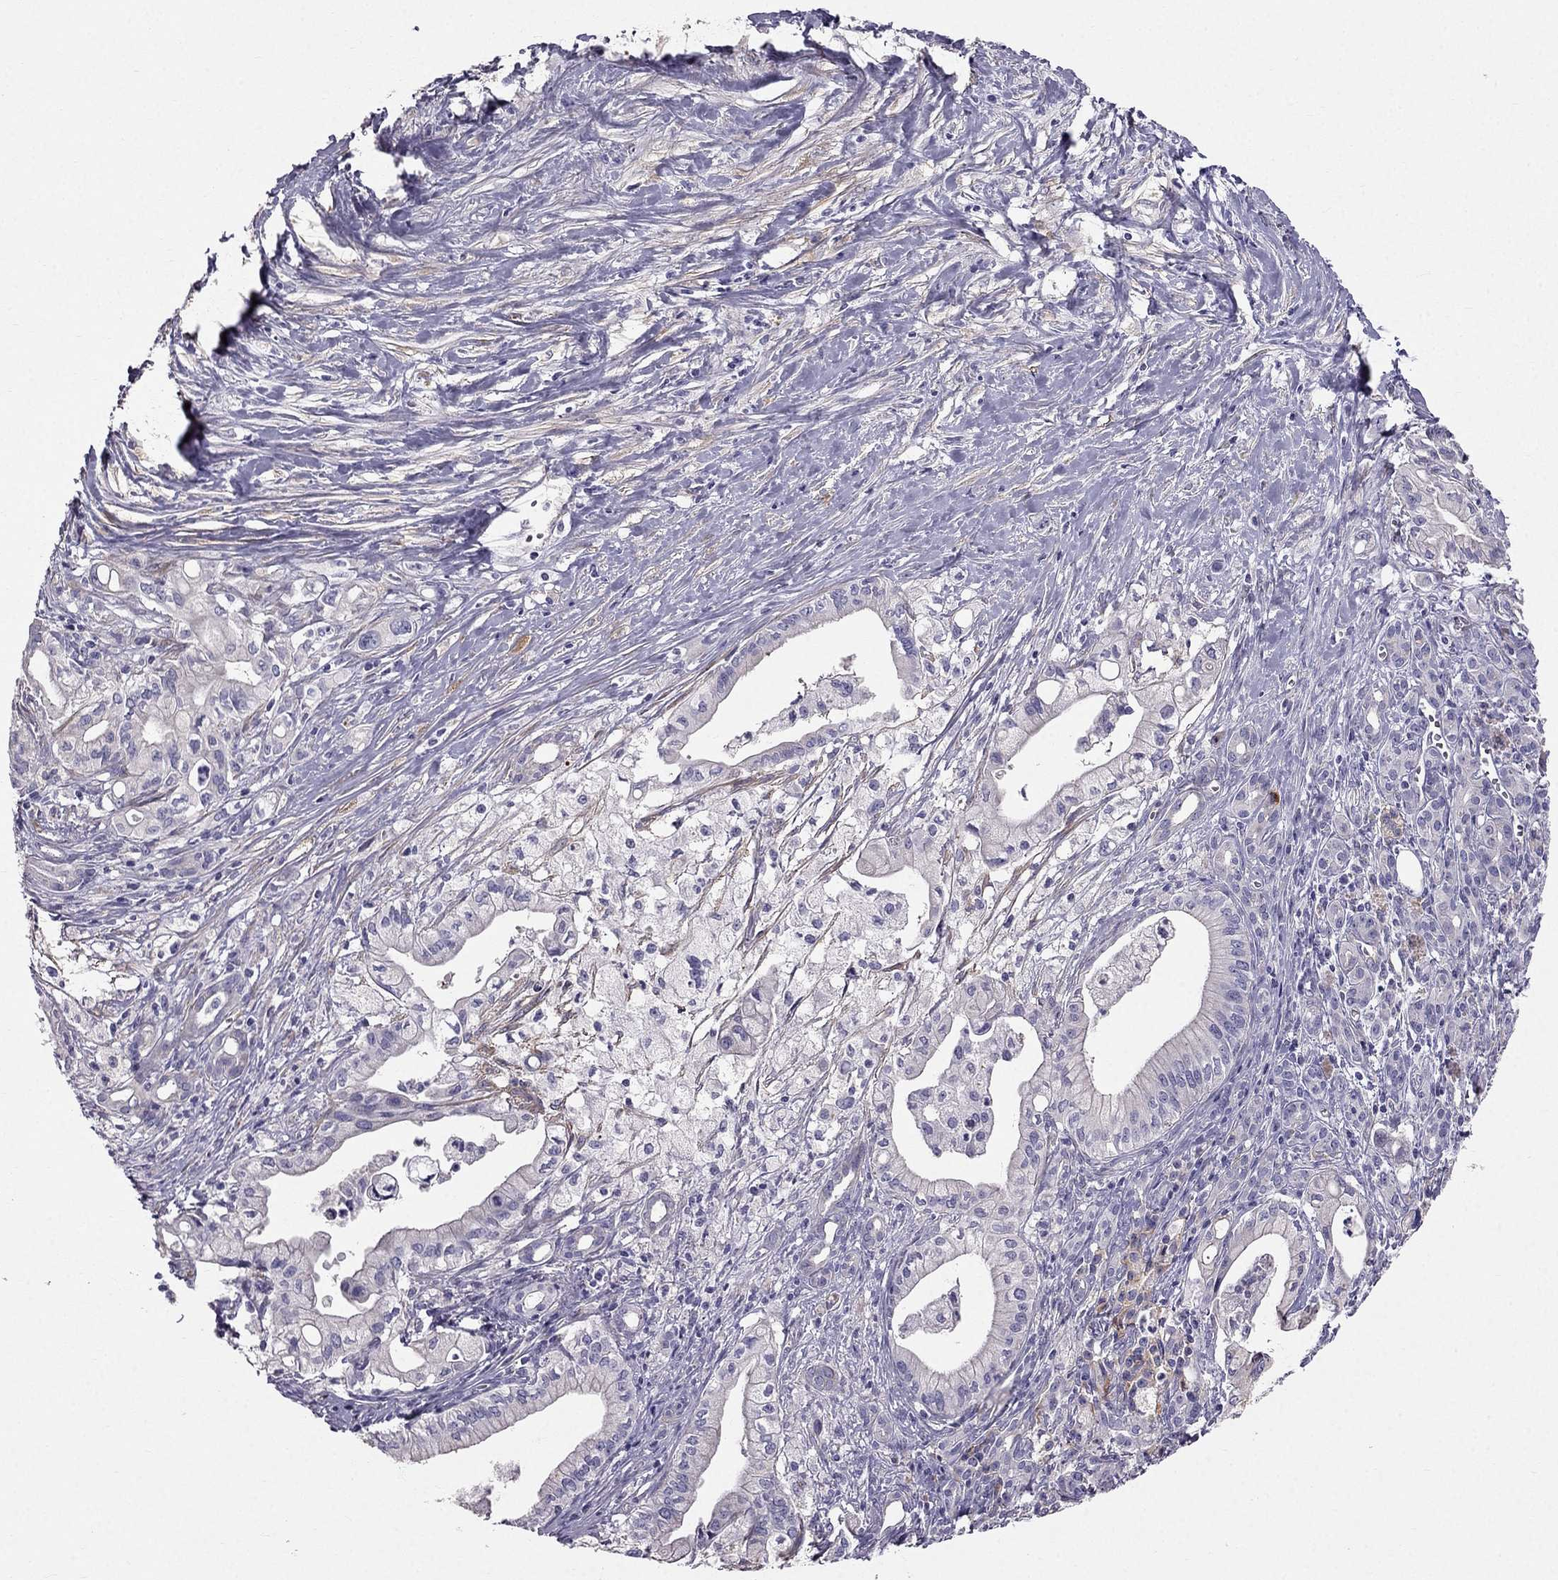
{"staining": {"intensity": "negative", "quantity": "none", "location": "none"}, "tissue": "pancreatic cancer", "cell_type": "Tumor cells", "image_type": "cancer", "snomed": [{"axis": "morphology", "description": "Adenocarcinoma, NOS"}, {"axis": "topography", "description": "Pancreas"}], "caption": "Pancreatic adenocarcinoma was stained to show a protein in brown. There is no significant expression in tumor cells.", "gene": "SYT5", "patient": {"sex": "male", "age": 71}}